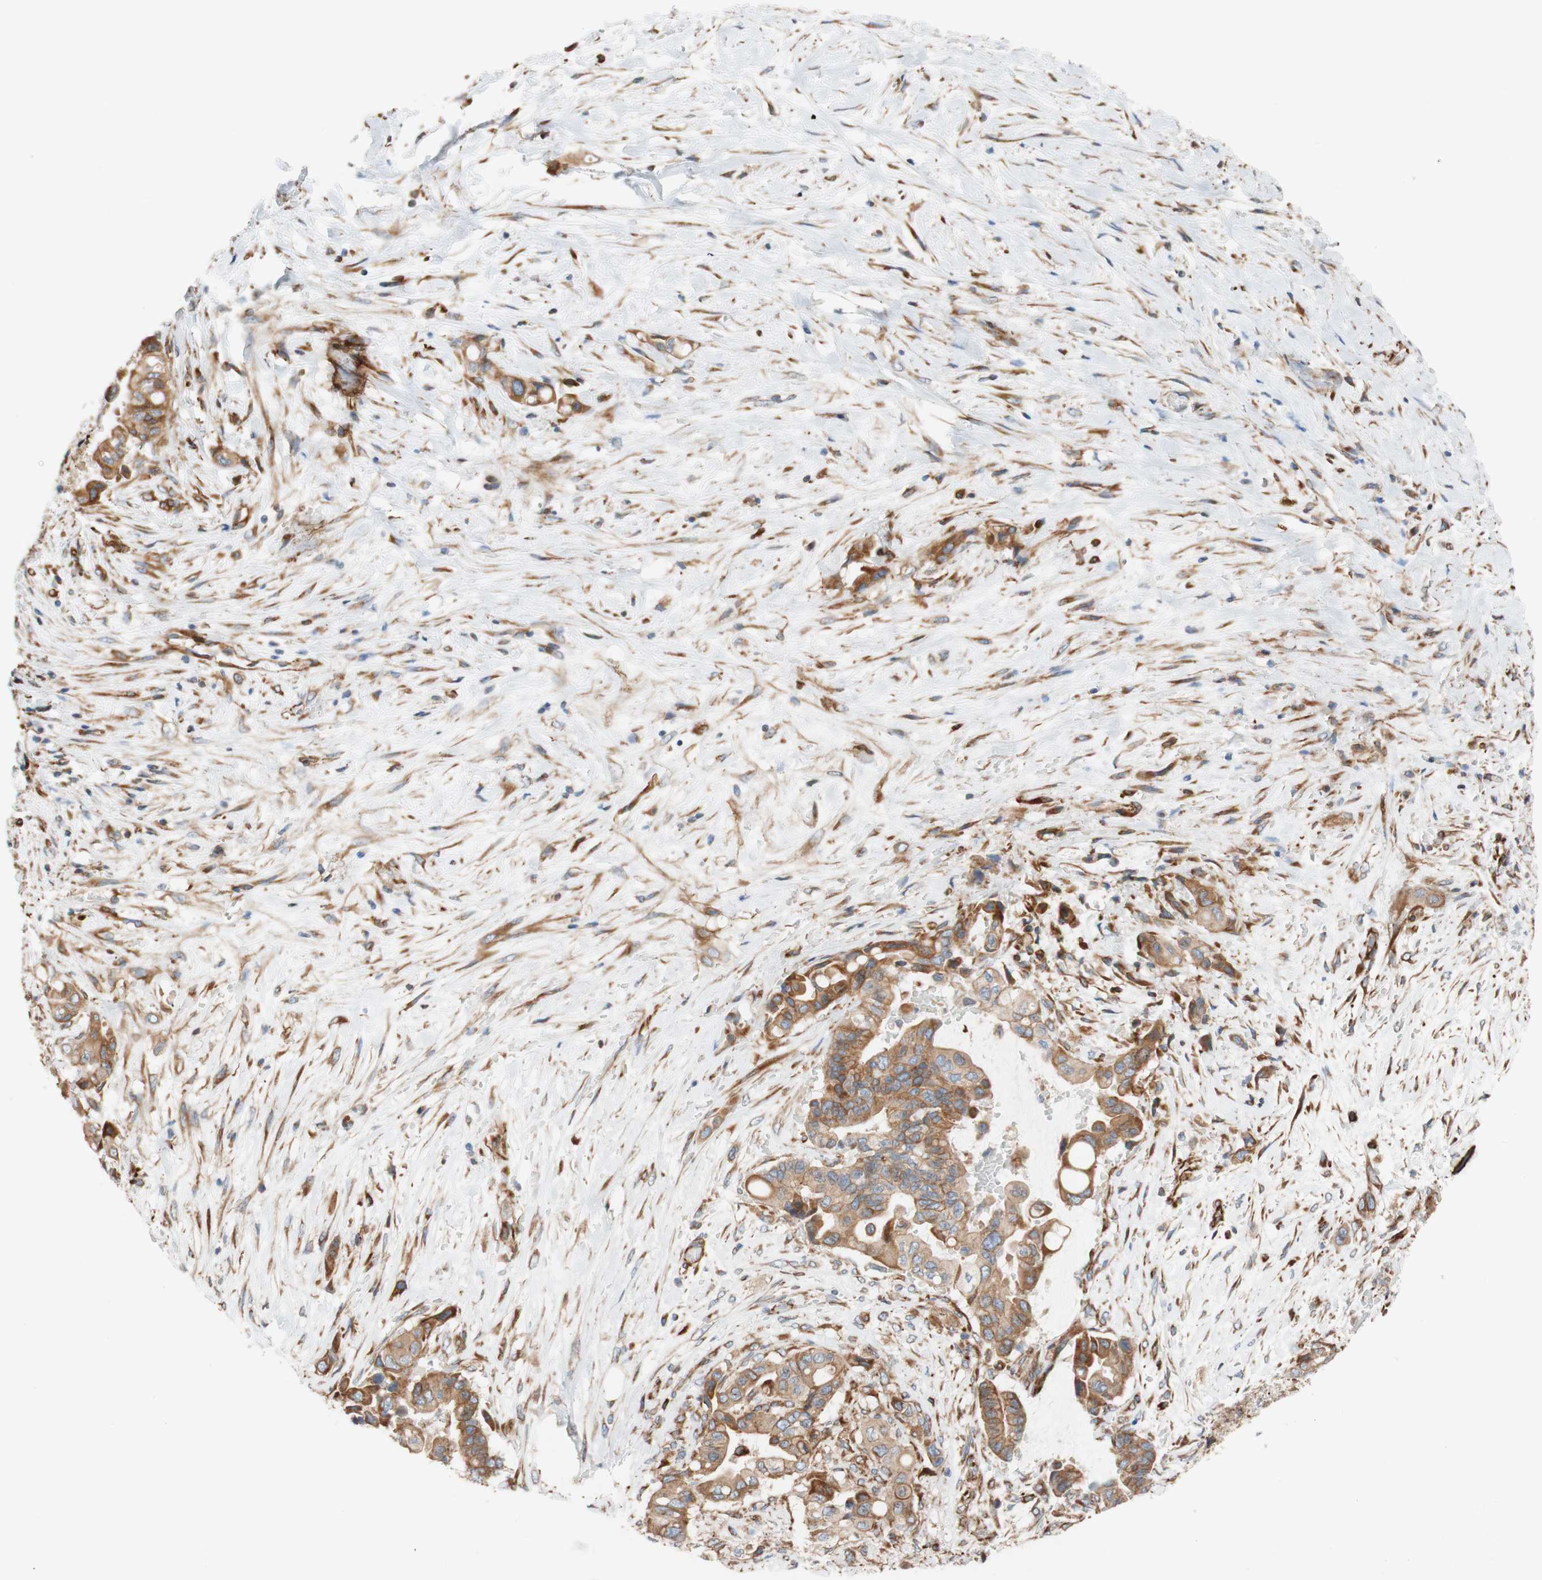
{"staining": {"intensity": "moderate", "quantity": ">75%", "location": "cytoplasmic/membranous"}, "tissue": "liver cancer", "cell_type": "Tumor cells", "image_type": "cancer", "snomed": [{"axis": "morphology", "description": "Cholangiocarcinoma"}, {"axis": "topography", "description": "Liver"}], "caption": "This is a micrograph of IHC staining of liver cancer, which shows moderate staining in the cytoplasmic/membranous of tumor cells.", "gene": "C1orf43", "patient": {"sex": "female", "age": 61}}